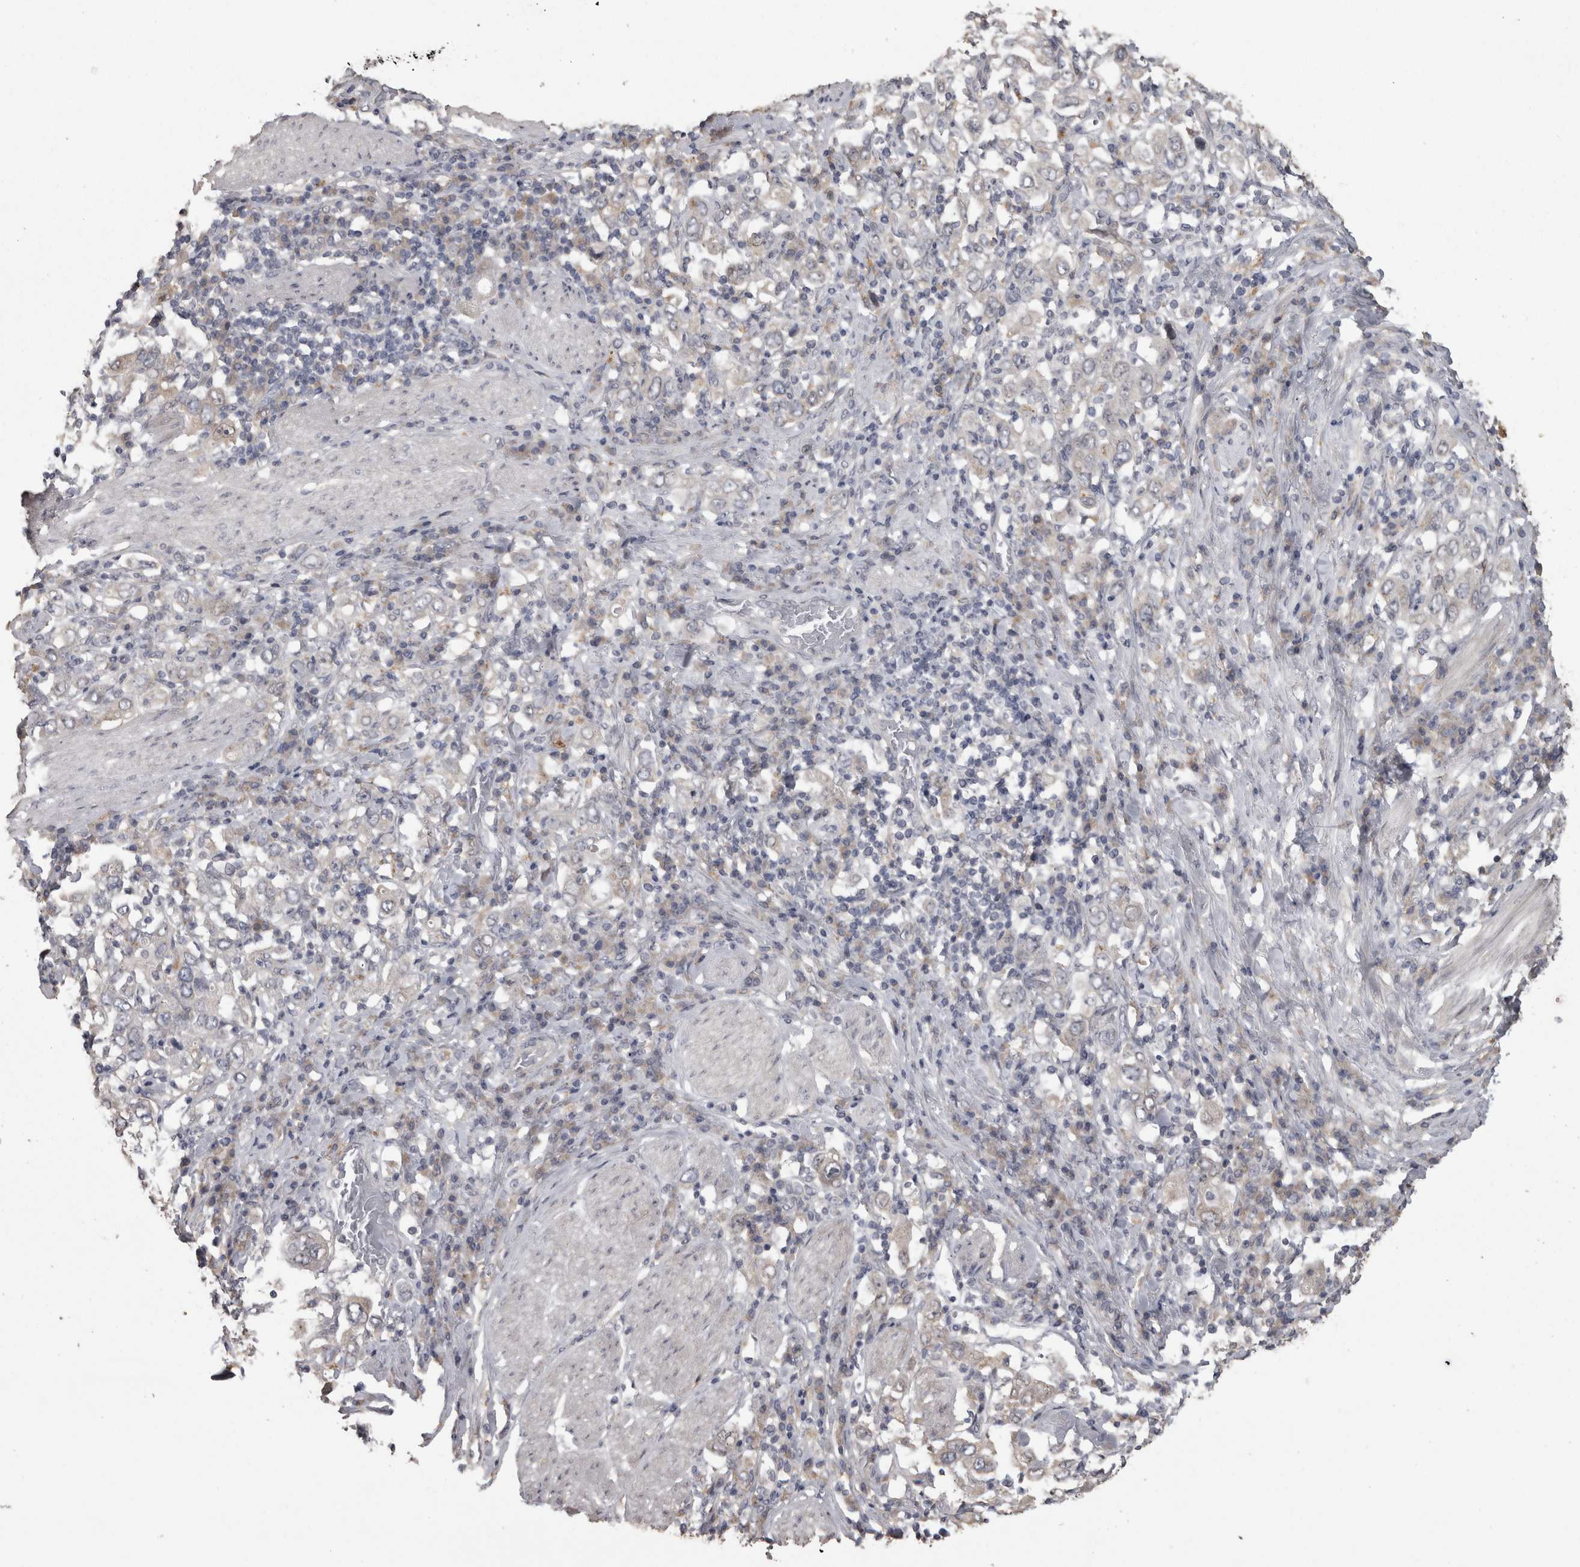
{"staining": {"intensity": "negative", "quantity": "none", "location": "none"}, "tissue": "stomach cancer", "cell_type": "Tumor cells", "image_type": "cancer", "snomed": [{"axis": "morphology", "description": "Adenocarcinoma, NOS"}, {"axis": "topography", "description": "Stomach, upper"}], "caption": "Tumor cells are negative for brown protein staining in adenocarcinoma (stomach).", "gene": "RAB29", "patient": {"sex": "male", "age": 62}}